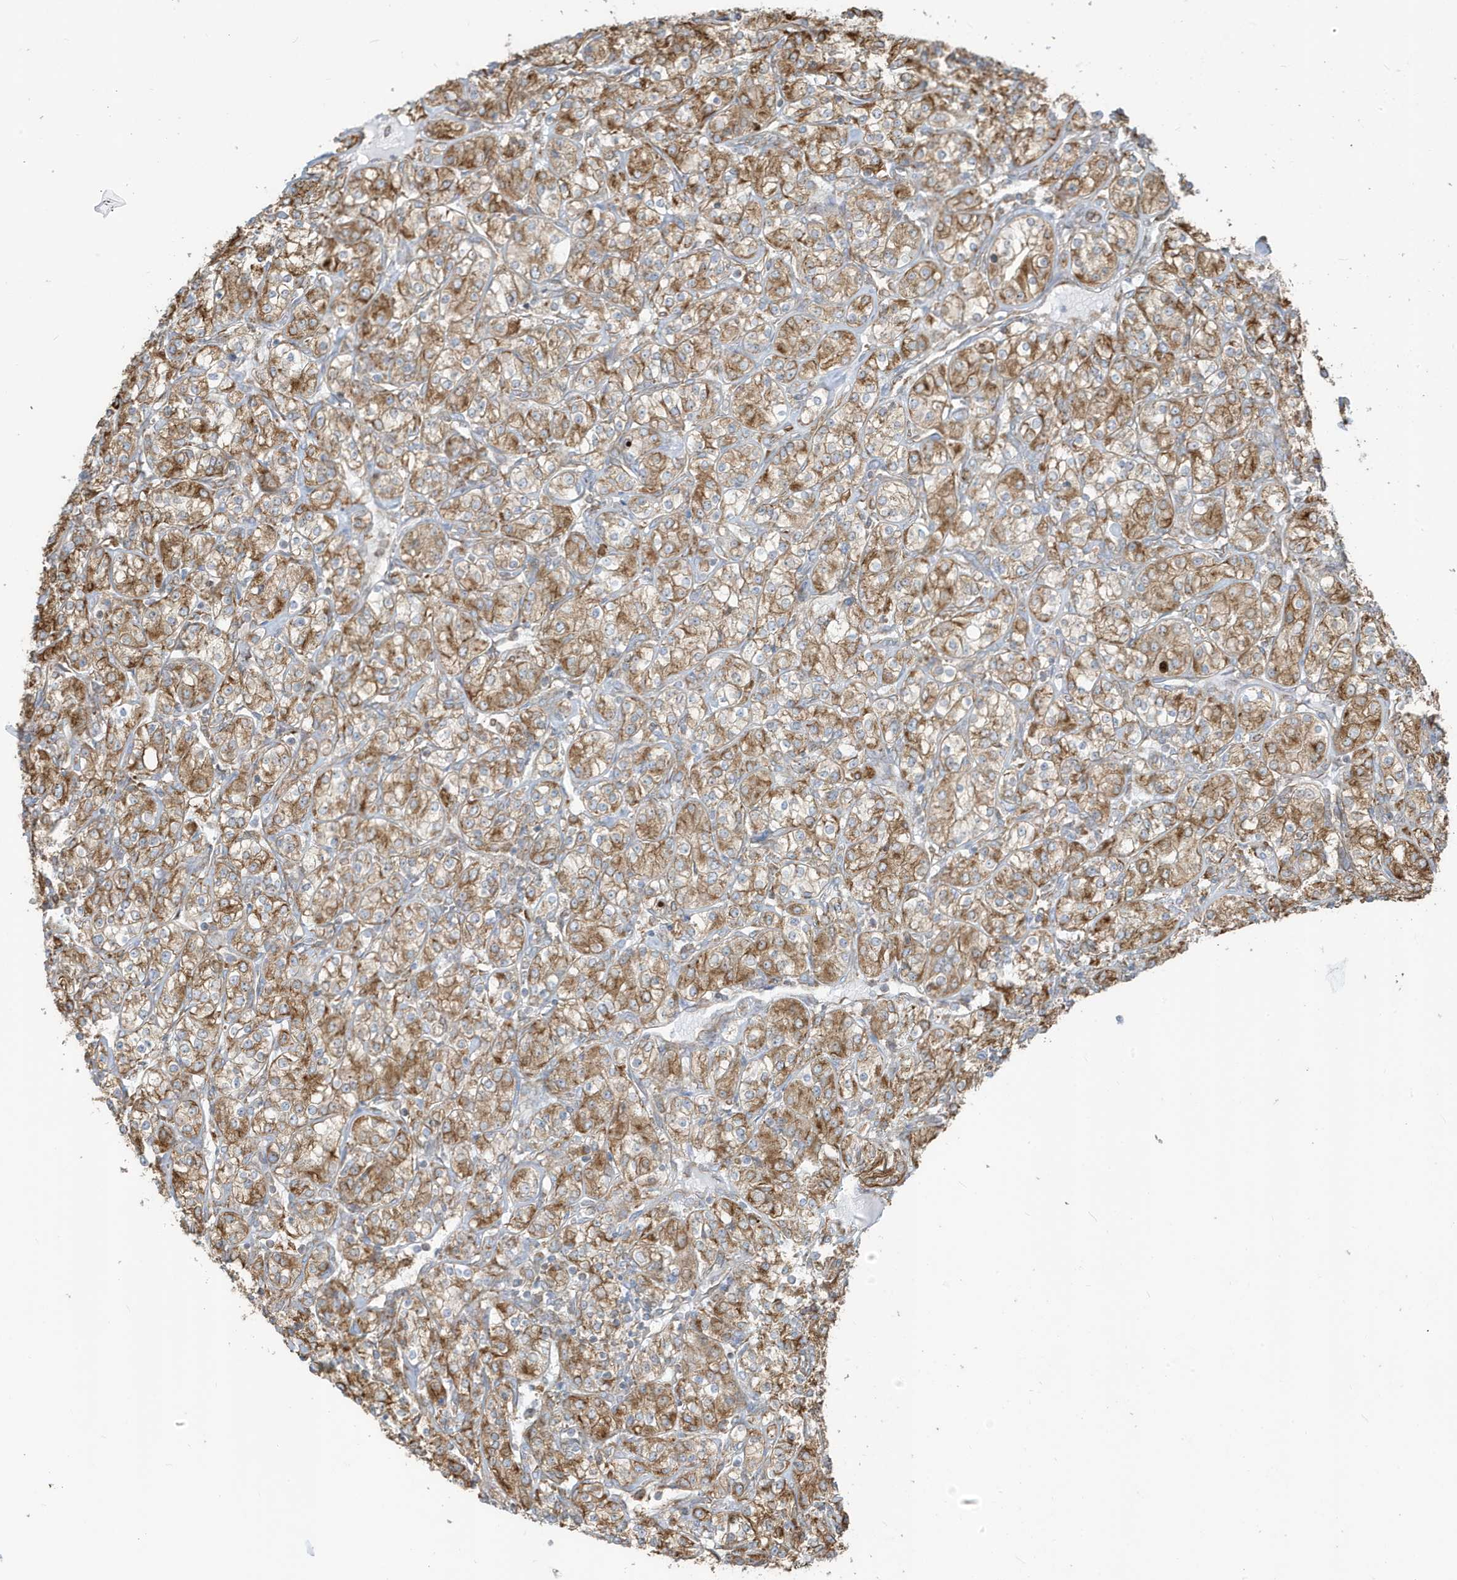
{"staining": {"intensity": "moderate", "quantity": ">75%", "location": "cytoplasmic/membranous"}, "tissue": "renal cancer", "cell_type": "Tumor cells", "image_type": "cancer", "snomed": [{"axis": "morphology", "description": "Adenocarcinoma, NOS"}, {"axis": "topography", "description": "Kidney"}], "caption": "Tumor cells exhibit moderate cytoplasmic/membranous positivity in approximately >75% of cells in renal cancer (adenocarcinoma).", "gene": "PDIA6", "patient": {"sex": "male", "age": 77}}